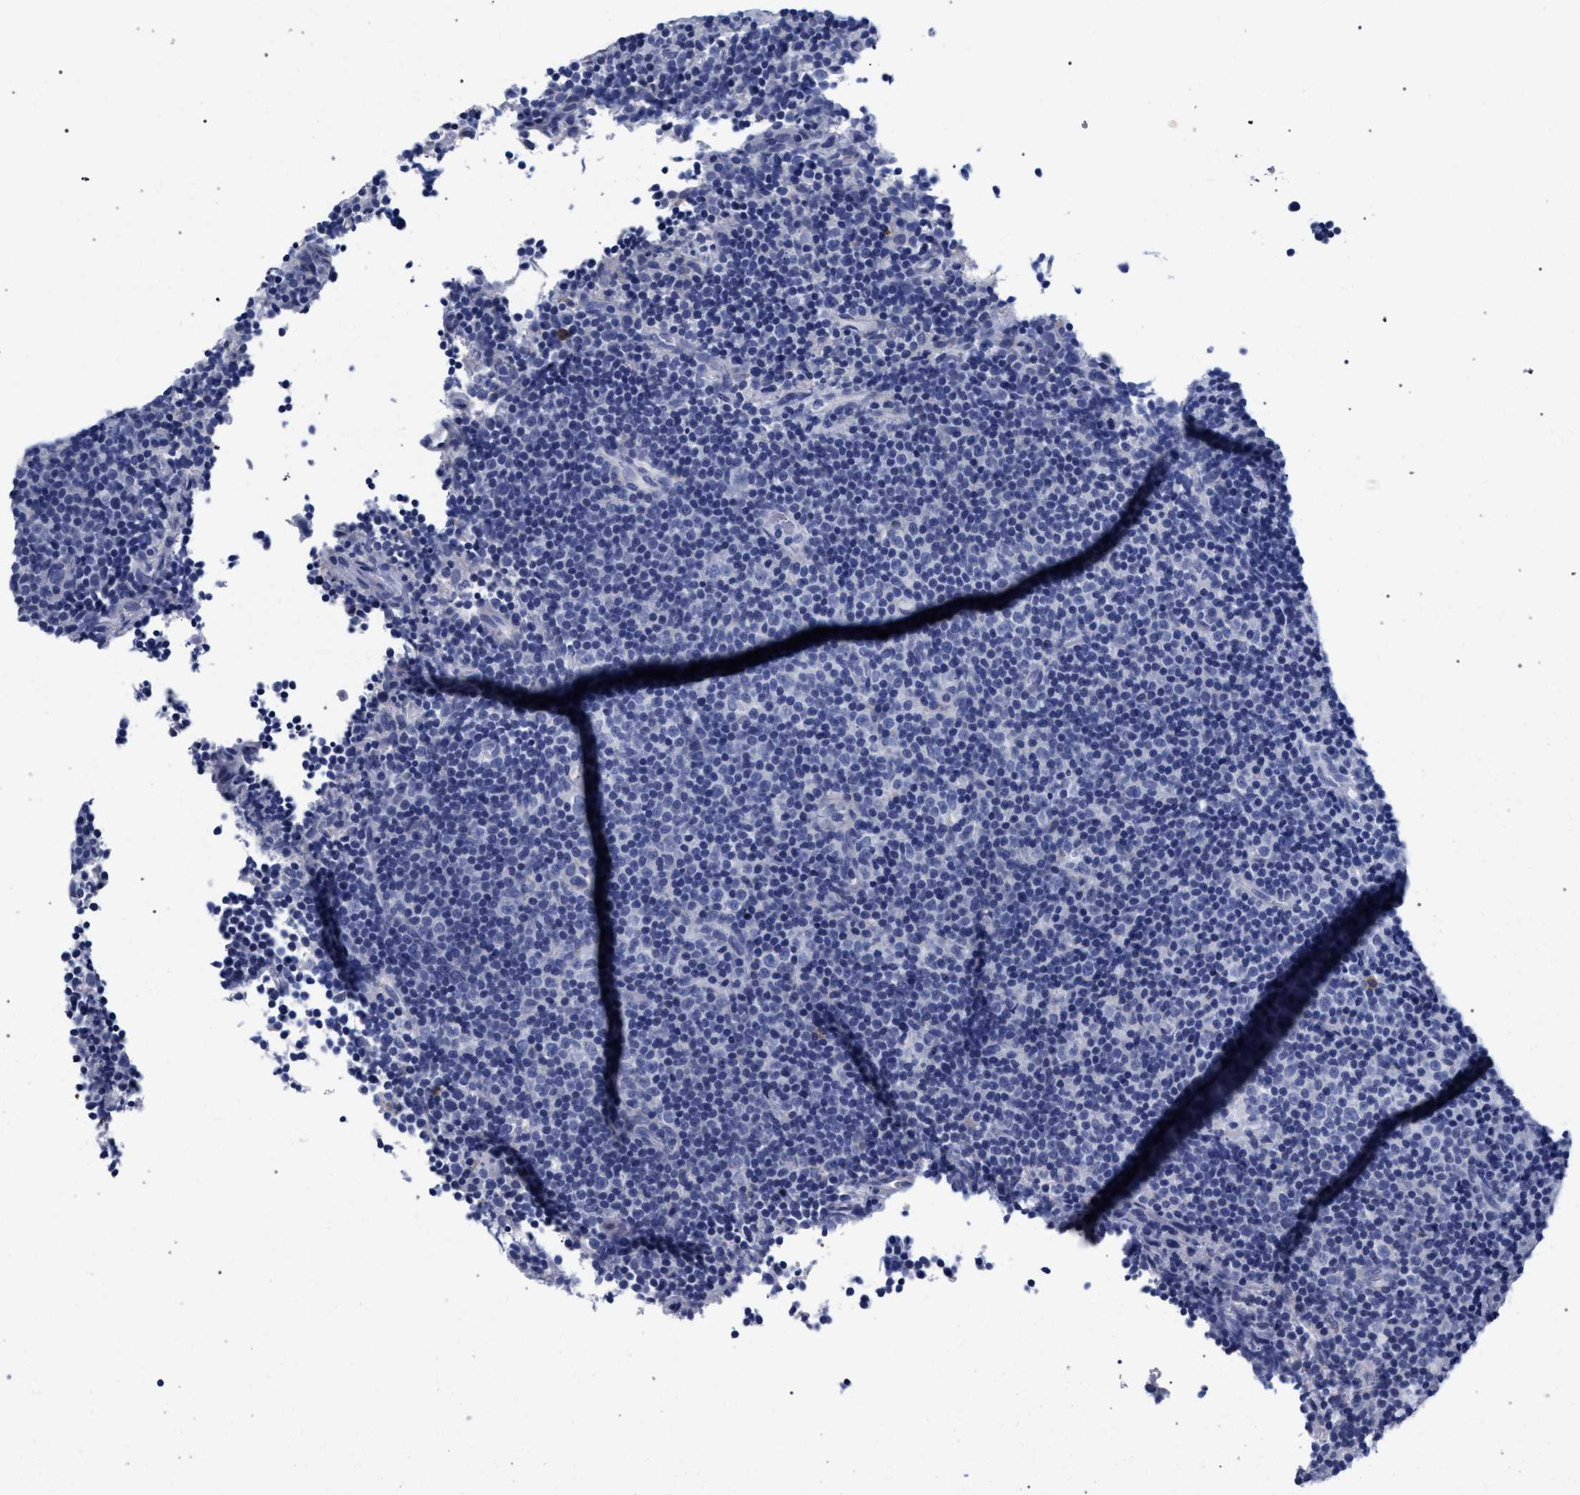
{"staining": {"intensity": "negative", "quantity": "none", "location": "none"}, "tissue": "lymphoma", "cell_type": "Tumor cells", "image_type": "cancer", "snomed": [{"axis": "morphology", "description": "Malignant lymphoma, non-Hodgkin's type, Low grade"}, {"axis": "topography", "description": "Lymph node"}], "caption": "Immunohistochemical staining of lymphoma reveals no significant staining in tumor cells.", "gene": "AKAP4", "patient": {"sex": "female", "age": 67}}